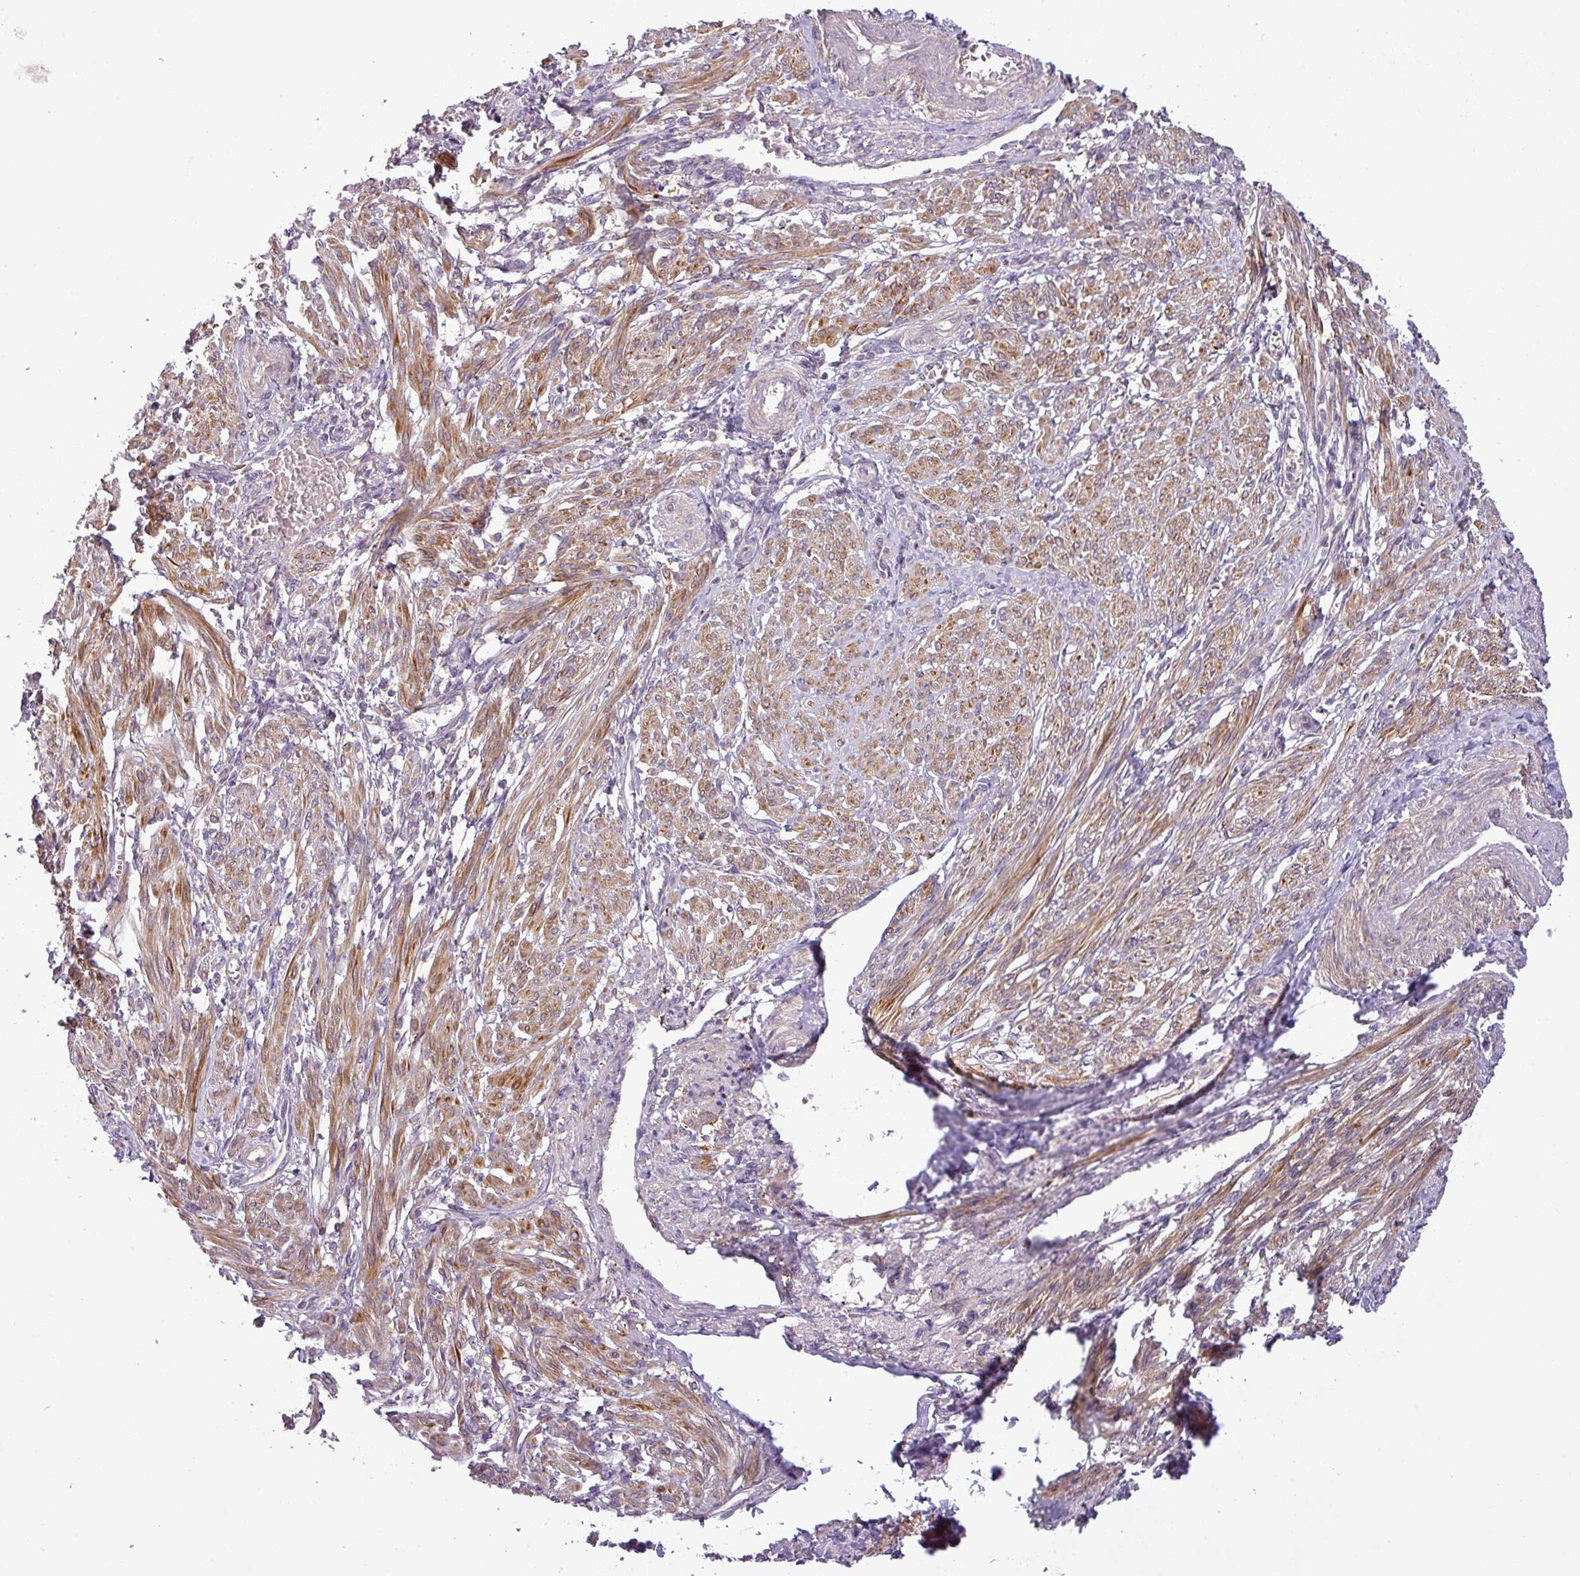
{"staining": {"intensity": "moderate", "quantity": "25%-75%", "location": "cytoplasmic/membranous"}, "tissue": "smooth muscle", "cell_type": "Smooth muscle cells", "image_type": "normal", "snomed": [{"axis": "morphology", "description": "Normal tissue, NOS"}, {"axis": "topography", "description": "Smooth muscle"}], "caption": "An image of smooth muscle stained for a protein demonstrates moderate cytoplasmic/membranous brown staining in smooth muscle cells.", "gene": "MOCS3", "patient": {"sex": "female", "age": 39}}